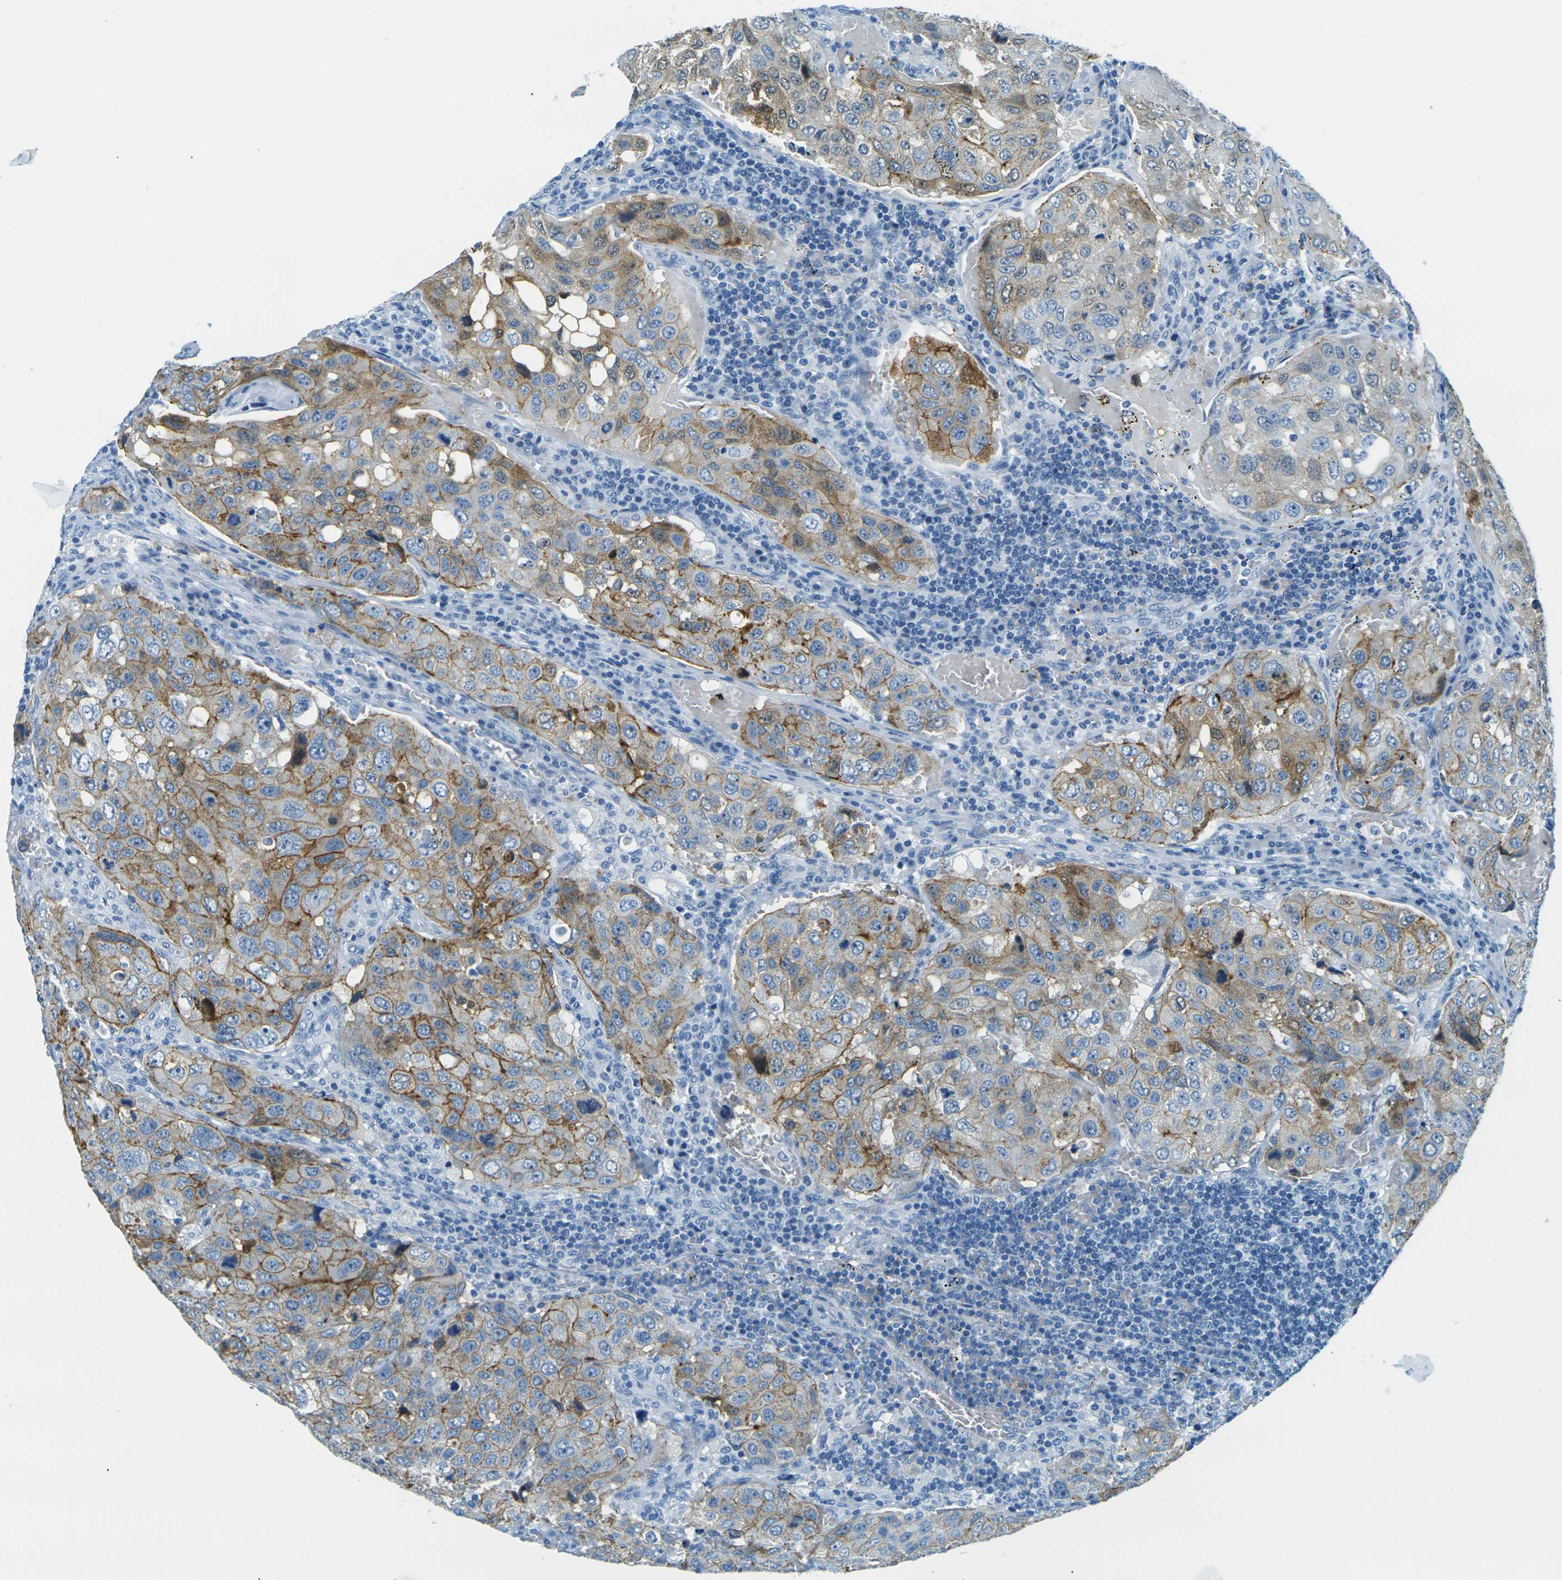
{"staining": {"intensity": "moderate", "quantity": "25%-75%", "location": "cytoplasmic/membranous"}, "tissue": "urothelial cancer", "cell_type": "Tumor cells", "image_type": "cancer", "snomed": [{"axis": "morphology", "description": "Urothelial carcinoma, High grade"}, {"axis": "topography", "description": "Lymph node"}, {"axis": "topography", "description": "Urinary bladder"}], "caption": "Immunohistochemical staining of human urothelial carcinoma (high-grade) shows moderate cytoplasmic/membranous protein positivity in approximately 25%-75% of tumor cells. (DAB IHC with brightfield microscopy, high magnification).", "gene": "OCLN", "patient": {"sex": "male", "age": 51}}